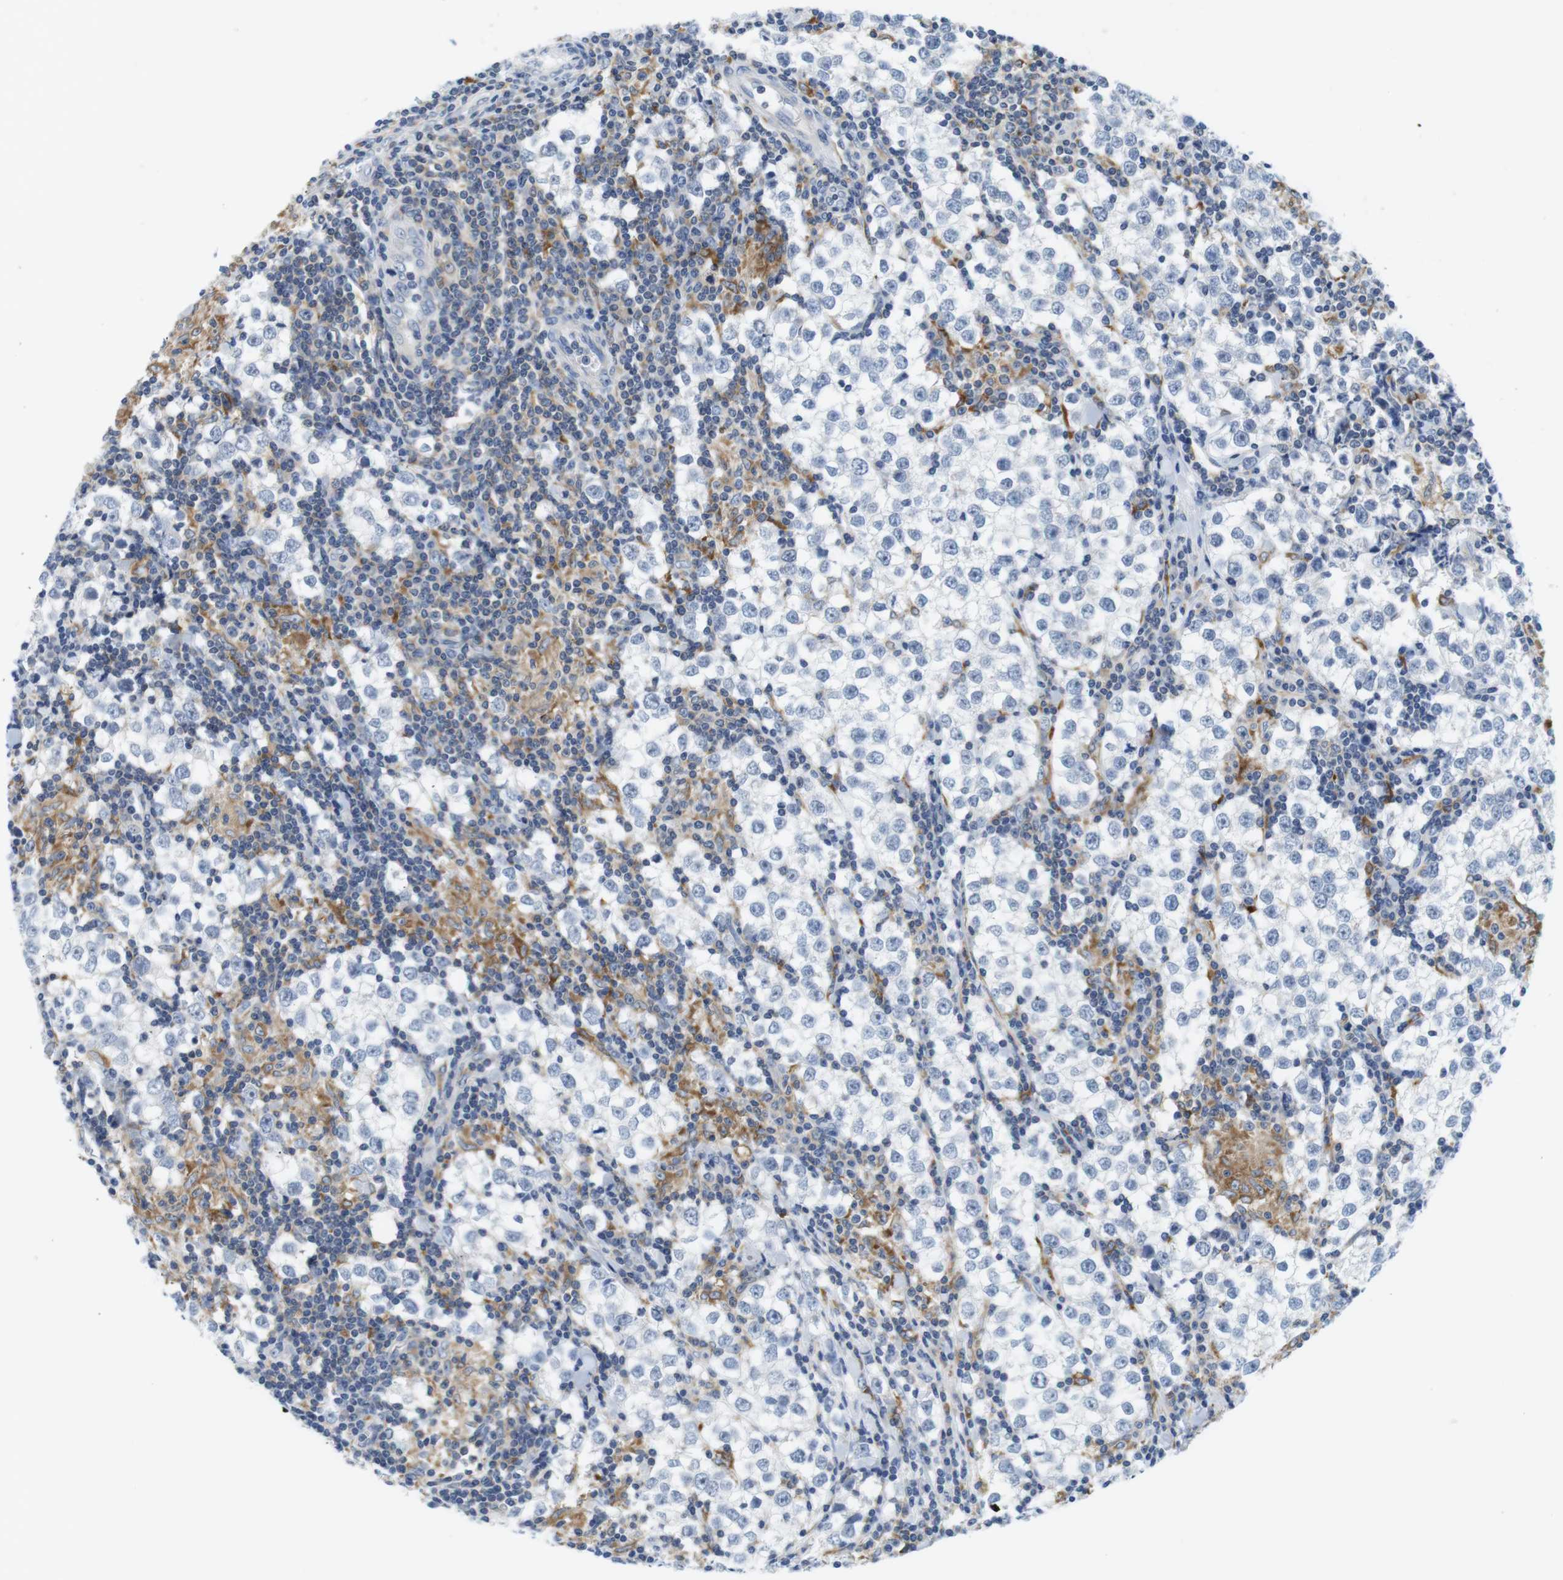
{"staining": {"intensity": "negative", "quantity": "none", "location": "none"}, "tissue": "testis cancer", "cell_type": "Tumor cells", "image_type": "cancer", "snomed": [{"axis": "morphology", "description": "Seminoma, NOS"}, {"axis": "morphology", "description": "Carcinoma, Embryonal, NOS"}, {"axis": "topography", "description": "Testis"}], "caption": "The micrograph displays no significant staining in tumor cells of testis cancer (embryonal carcinoma).", "gene": "CNGA2", "patient": {"sex": "male", "age": 36}}